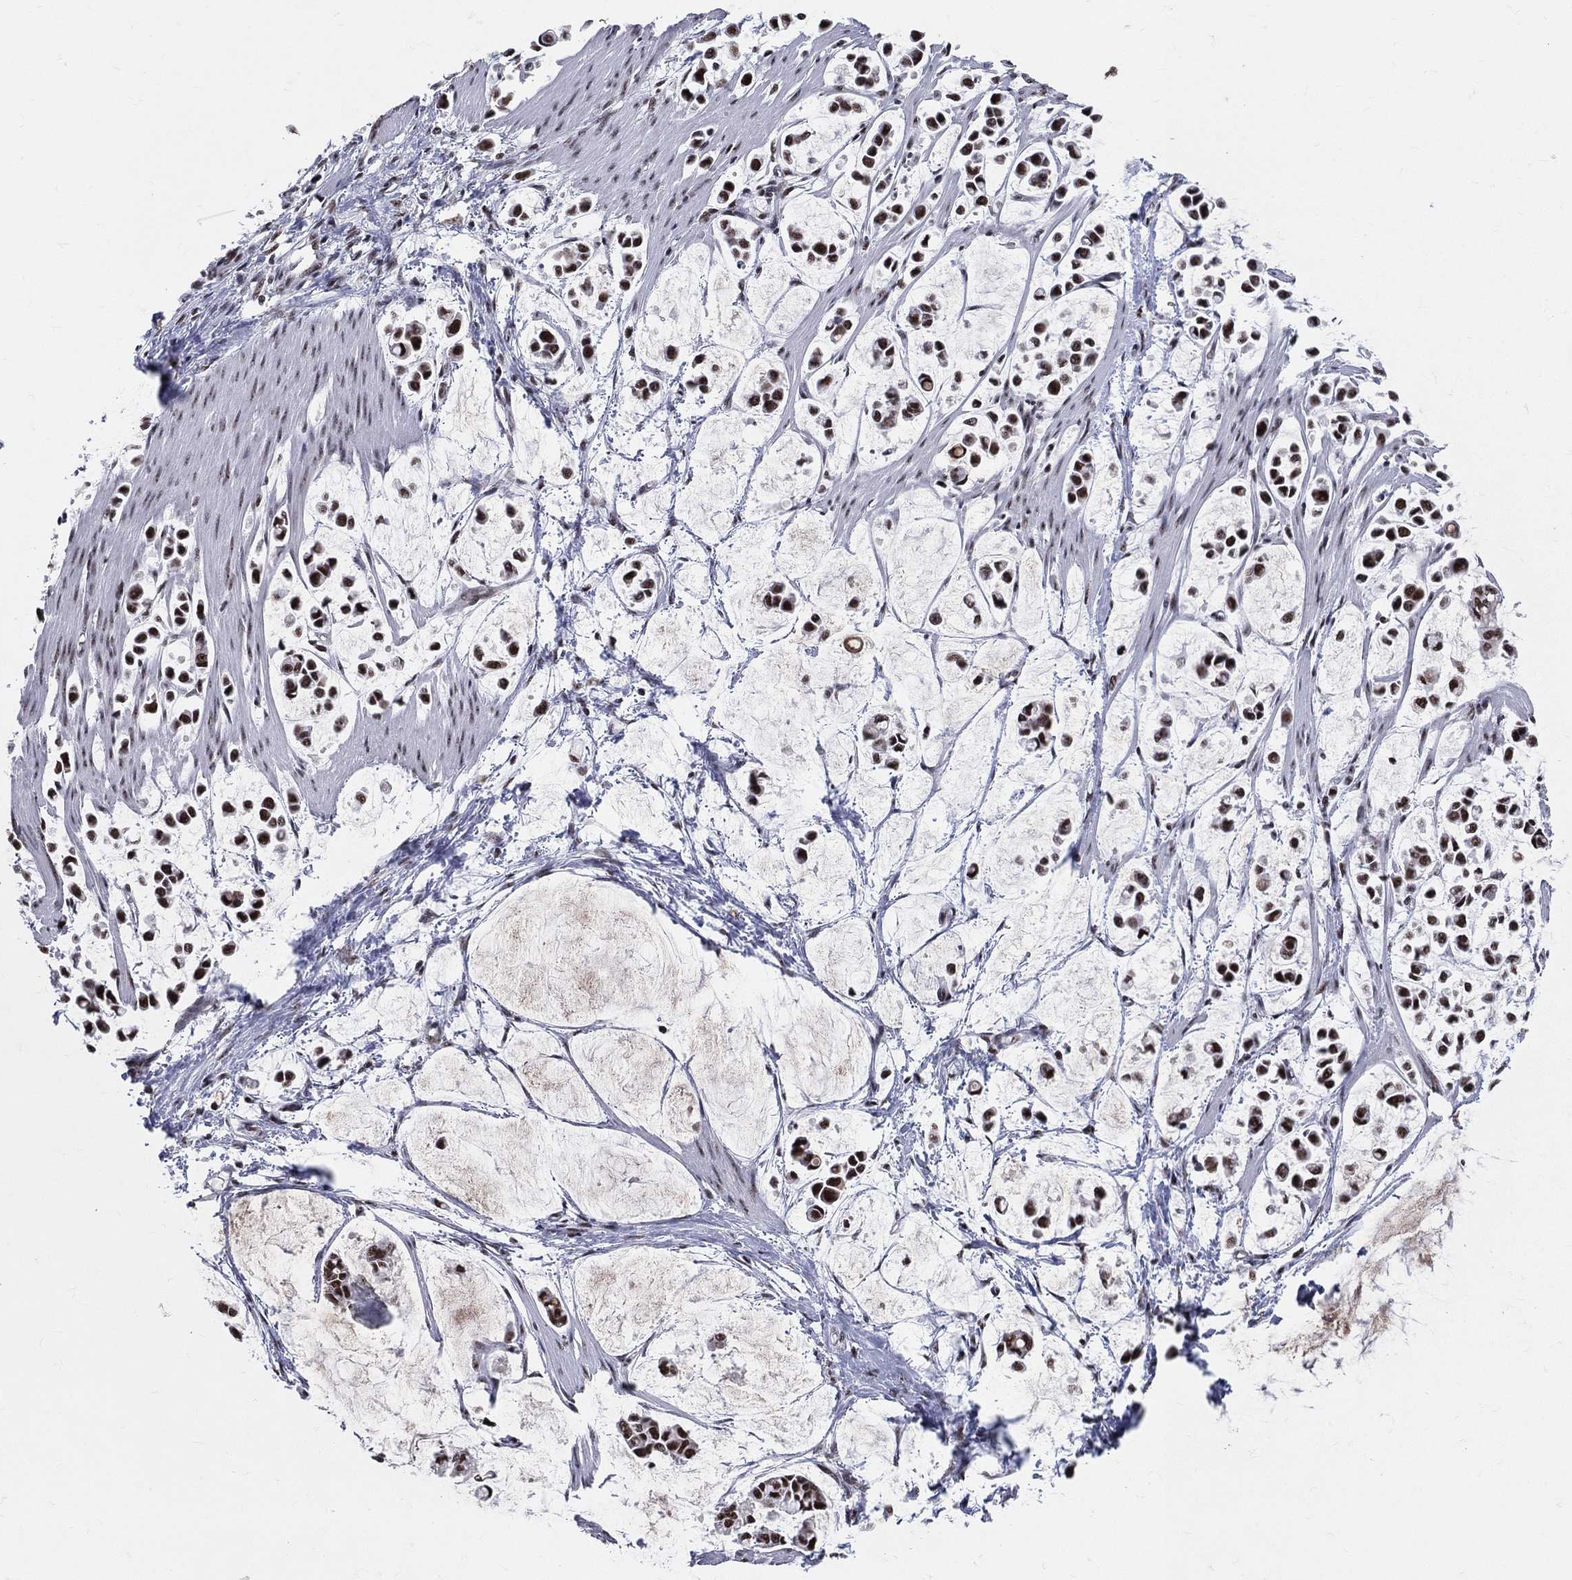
{"staining": {"intensity": "strong", "quantity": ">75%", "location": "nuclear"}, "tissue": "stomach cancer", "cell_type": "Tumor cells", "image_type": "cancer", "snomed": [{"axis": "morphology", "description": "Adenocarcinoma, NOS"}, {"axis": "topography", "description": "Stomach"}], "caption": "A high-resolution photomicrograph shows IHC staining of stomach cancer, which displays strong nuclear positivity in approximately >75% of tumor cells. Immunohistochemistry stains the protein of interest in brown and the nuclei are stained blue.", "gene": "CDK7", "patient": {"sex": "male", "age": 82}}